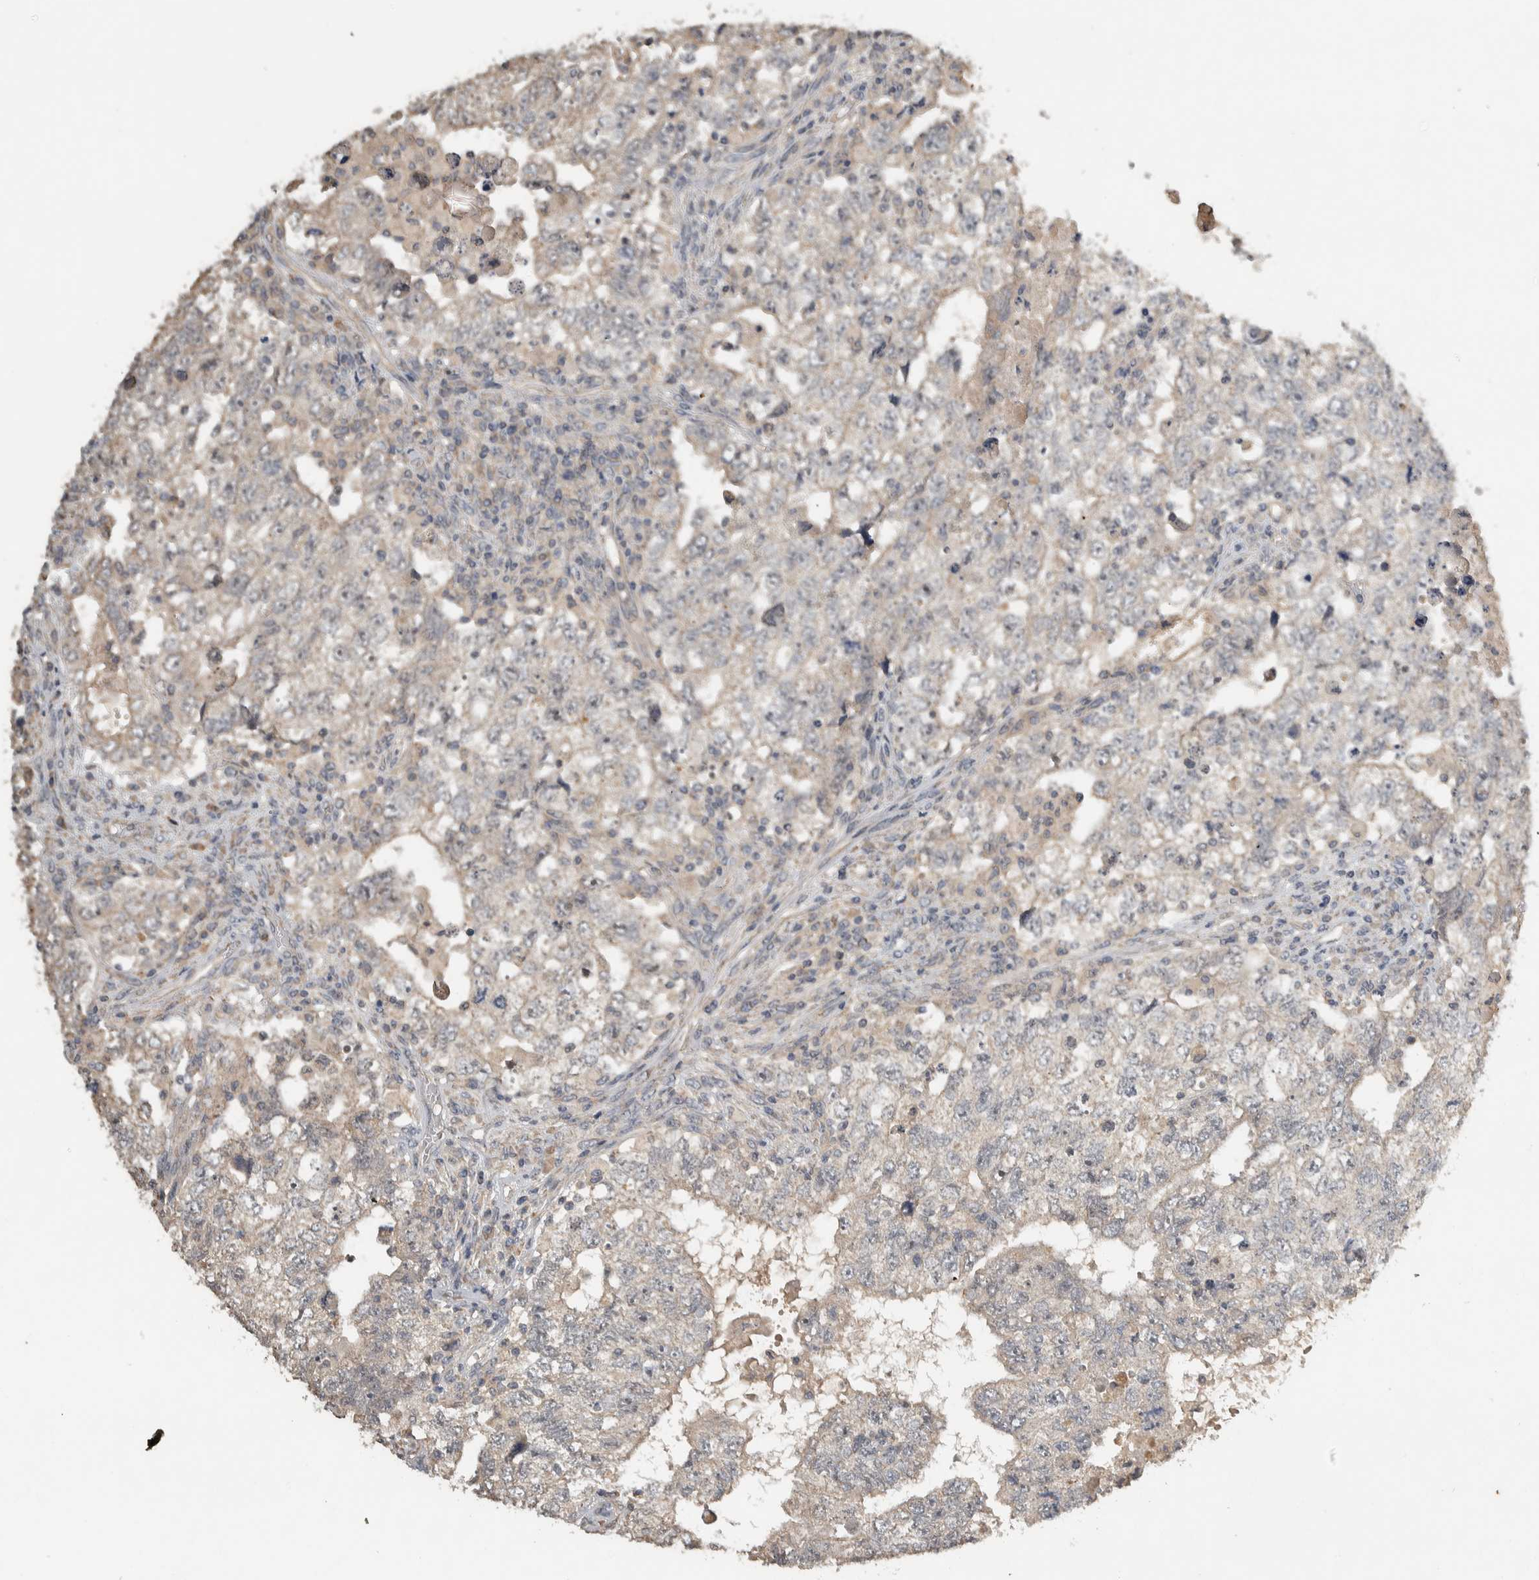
{"staining": {"intensity": "negative", "quantity": "none", "location": "none"}, "tissue": "testis cancer", "cell_type": "Tumor cells", "image_type": "cancer", "snomed": [{"axis": "morphology", "description": "Carcinoma, Embryonal, NOS"}, {"axis": "topography", "description": "Testis"}], "caption": "Immunohistochemical staining of testis cancer (embryonal carcinoma) displays no significant positivity in tumor cells. The staining was performed using DAB (3,3'-diaminobenzidine) to visualize the protein expression in brown, while the nuclei were stained in blue with hematoxylin (Magnification: 20x).", "gene": "EIF3H", "patient": {"sex": "male", "age": 36}}